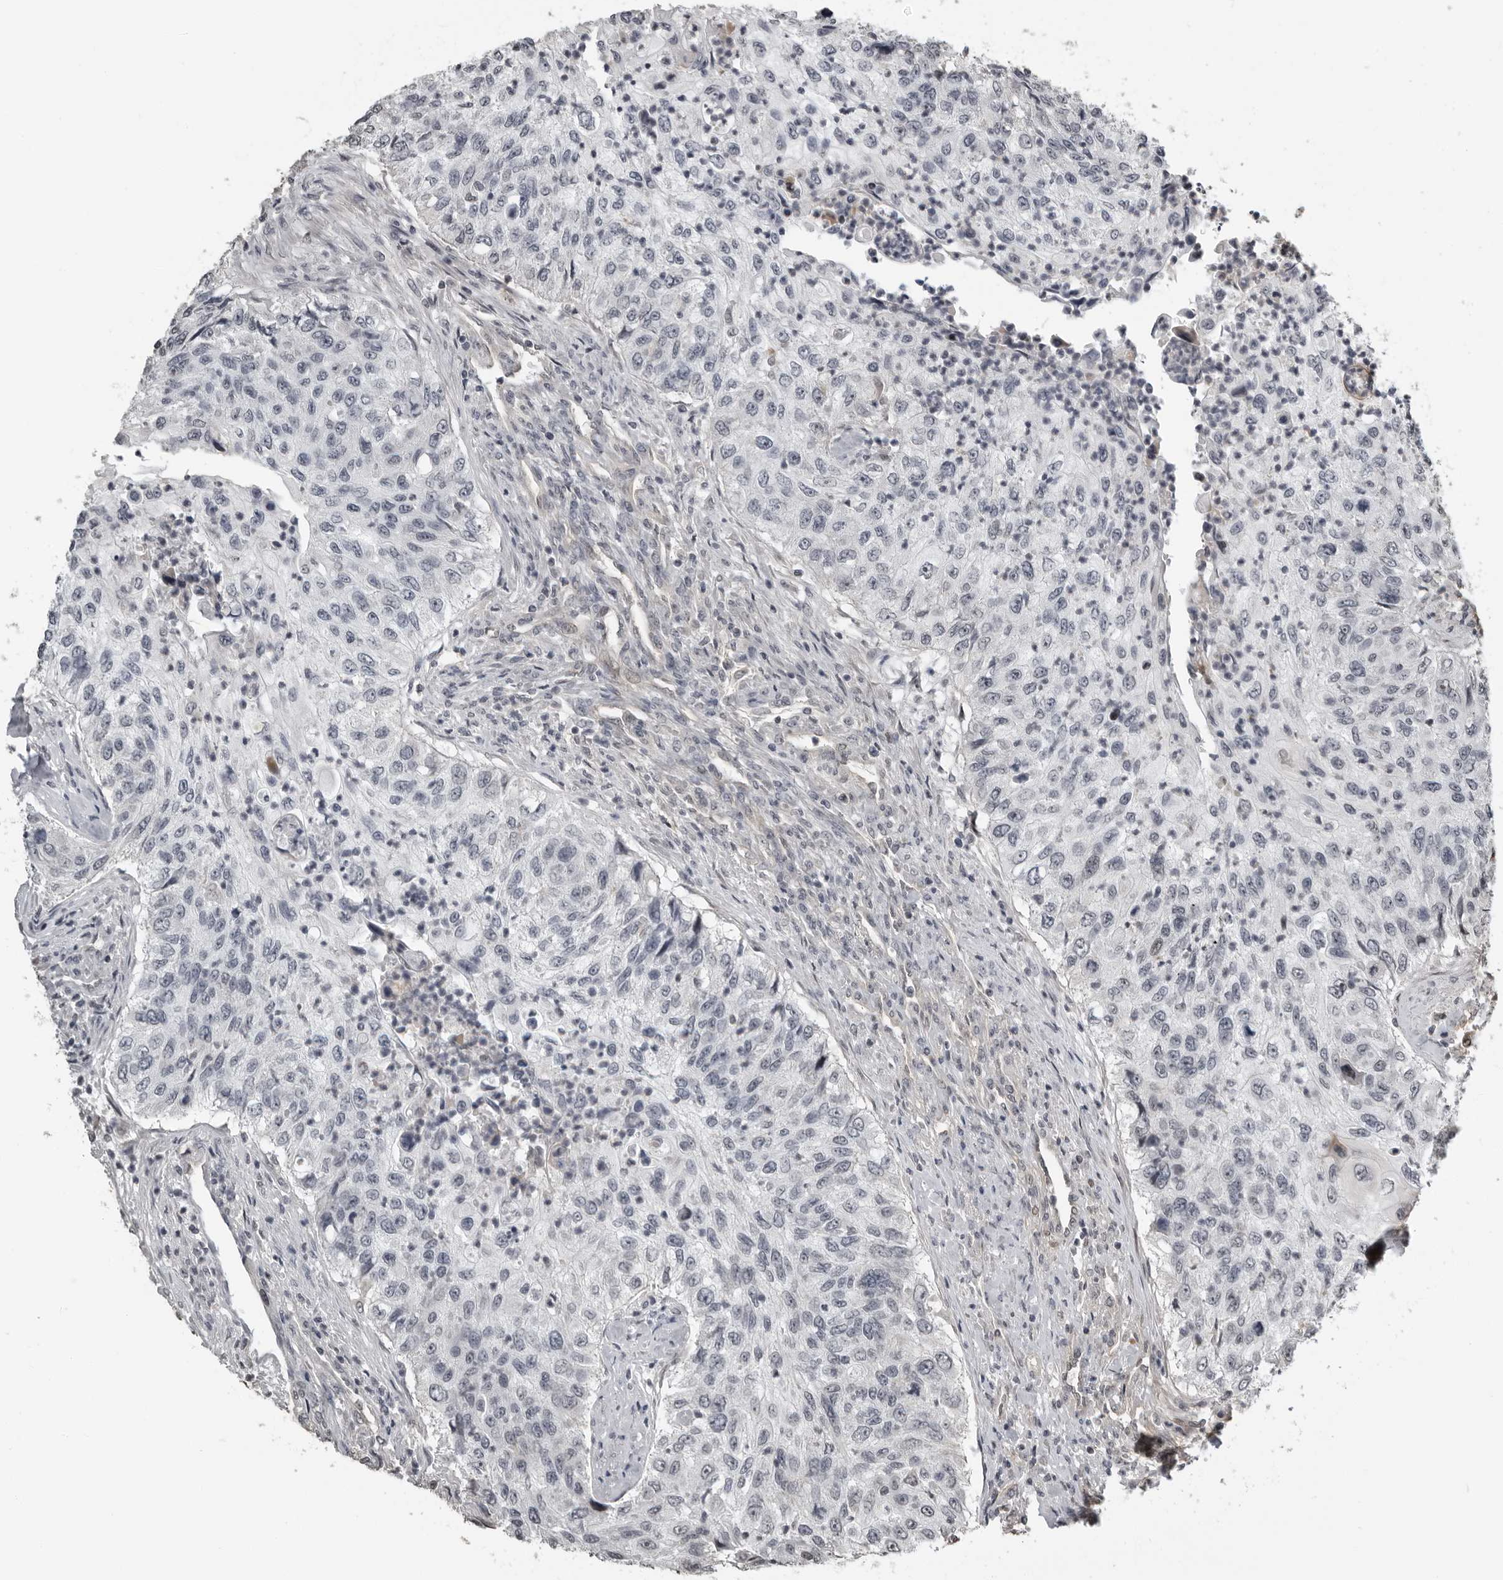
{"staining": {"intensity": "negative", "quantity": "none", "location": "none"}, "tissue": "urothelial cancer", "cell_type": "Tumor cells", "image_type": "cancer", "snomed": [{"axis": "morphology", "description": "Urothelial carcinoma, High grade"}, {"axis": "topography", "description": "Urinary bladder"}], "caption": "IHC histopathology image of neoplastic tissue: urothelial cancer stained with DAB (3,3'-diaminobenzidine) demonstrates no significant protein positivity in tumor cells.", "gene": "PRRX2", "patient": {"sex": "female", "age": 60}}